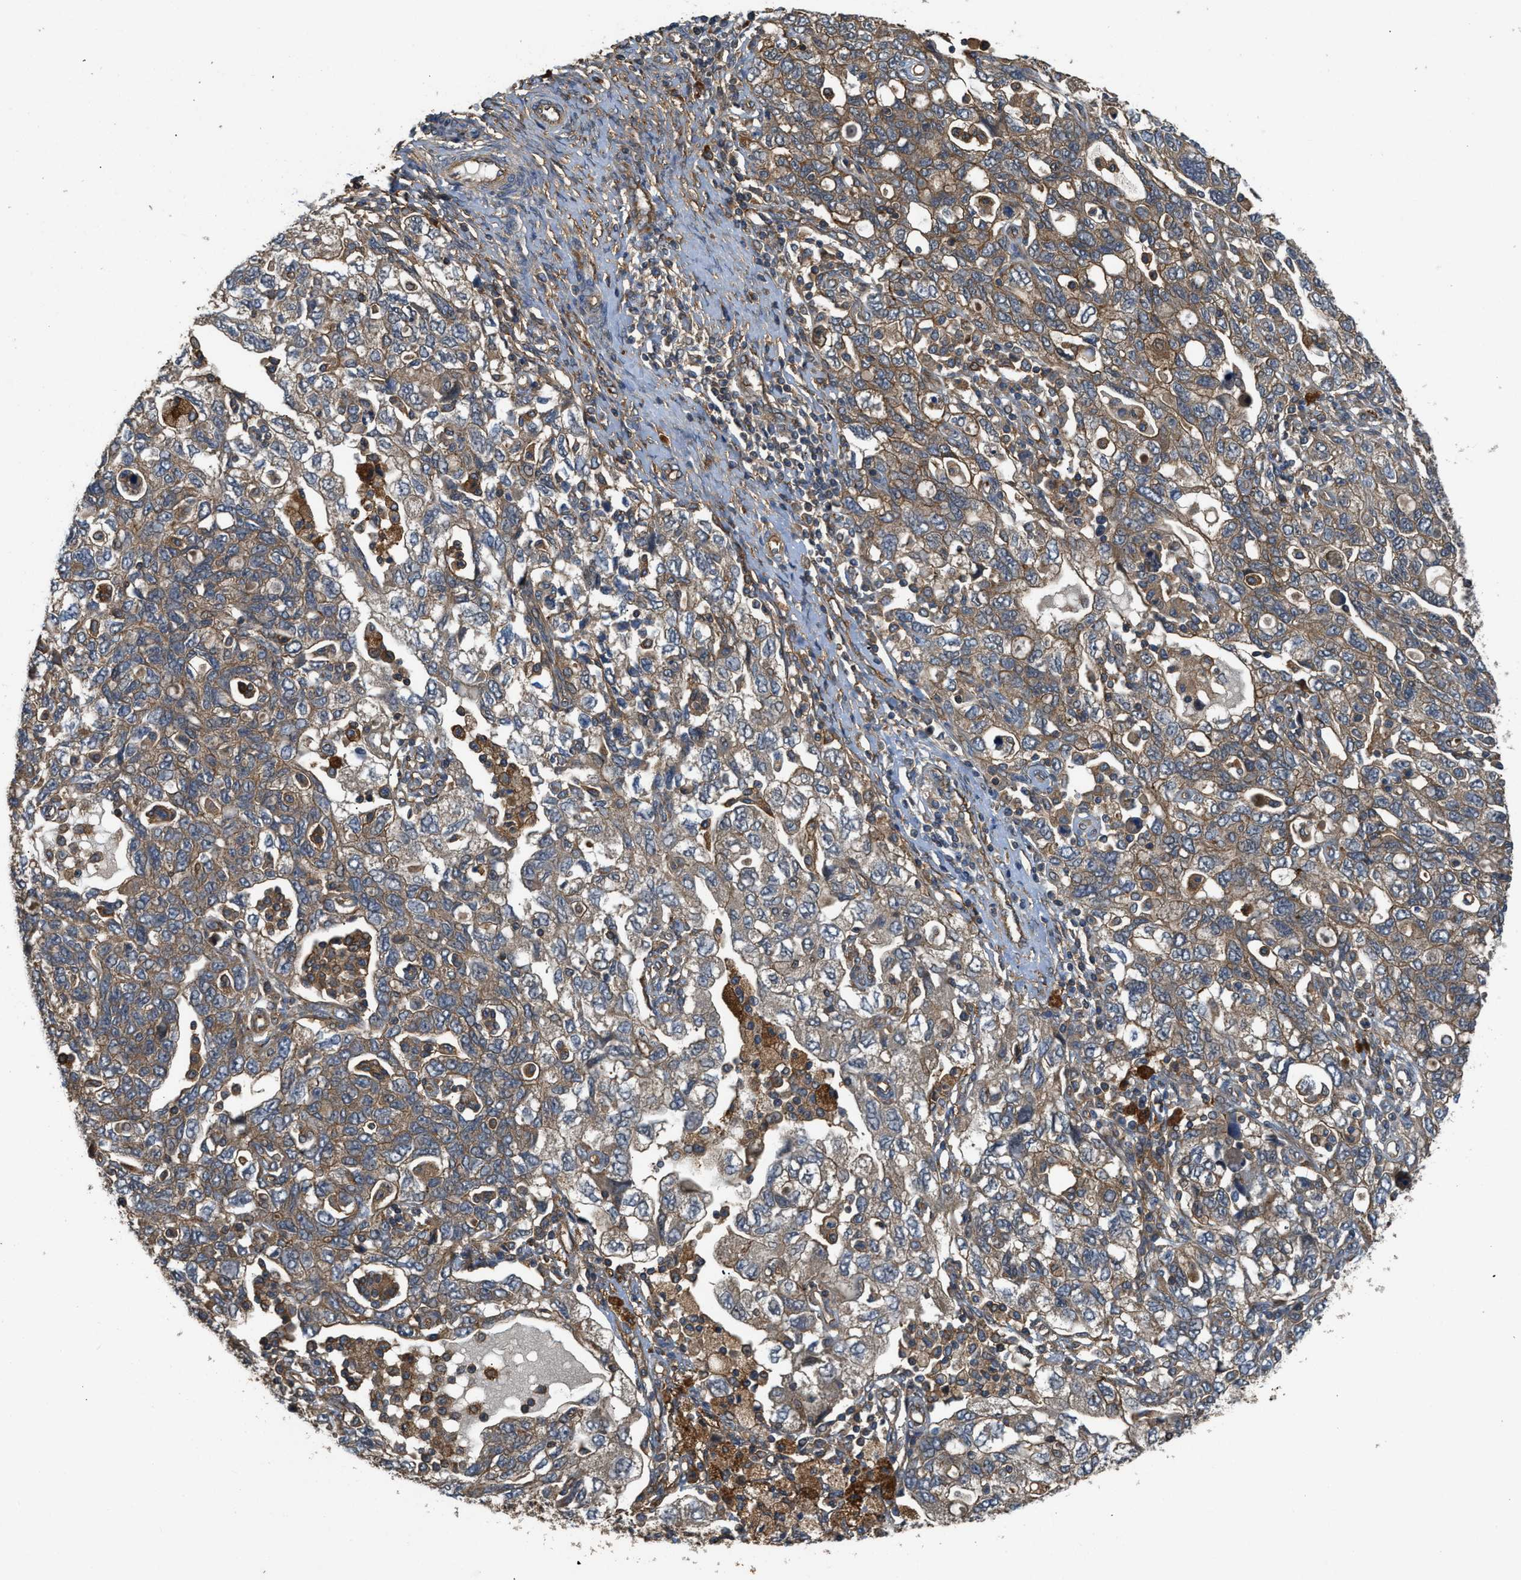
{"staining": {"intensity": "weak", "quantity": ">75%", "location": "cytoplasmic/membranous"}, "tissue": "ovarian cancer", "cell_type": "Tumor cells", "image_type": "cancer", "snomed": [{"axis": "morphology", "description": "Carcinoma, NOS"}, {"axis": "morphology", "description": "Cystadenocarcinoma, serous, NOS"}, {"axis": "topography", "description": "Ovary"}], "caption": "Human ovarian cancer (serous cystadenocarcinoma) stained for a protein (brown) shows weak cytoplasmic/membranous positive staining in about >75% of tumor cells.", "gene": "BAG4", "patient": {"sex": "female", "age": 69}}